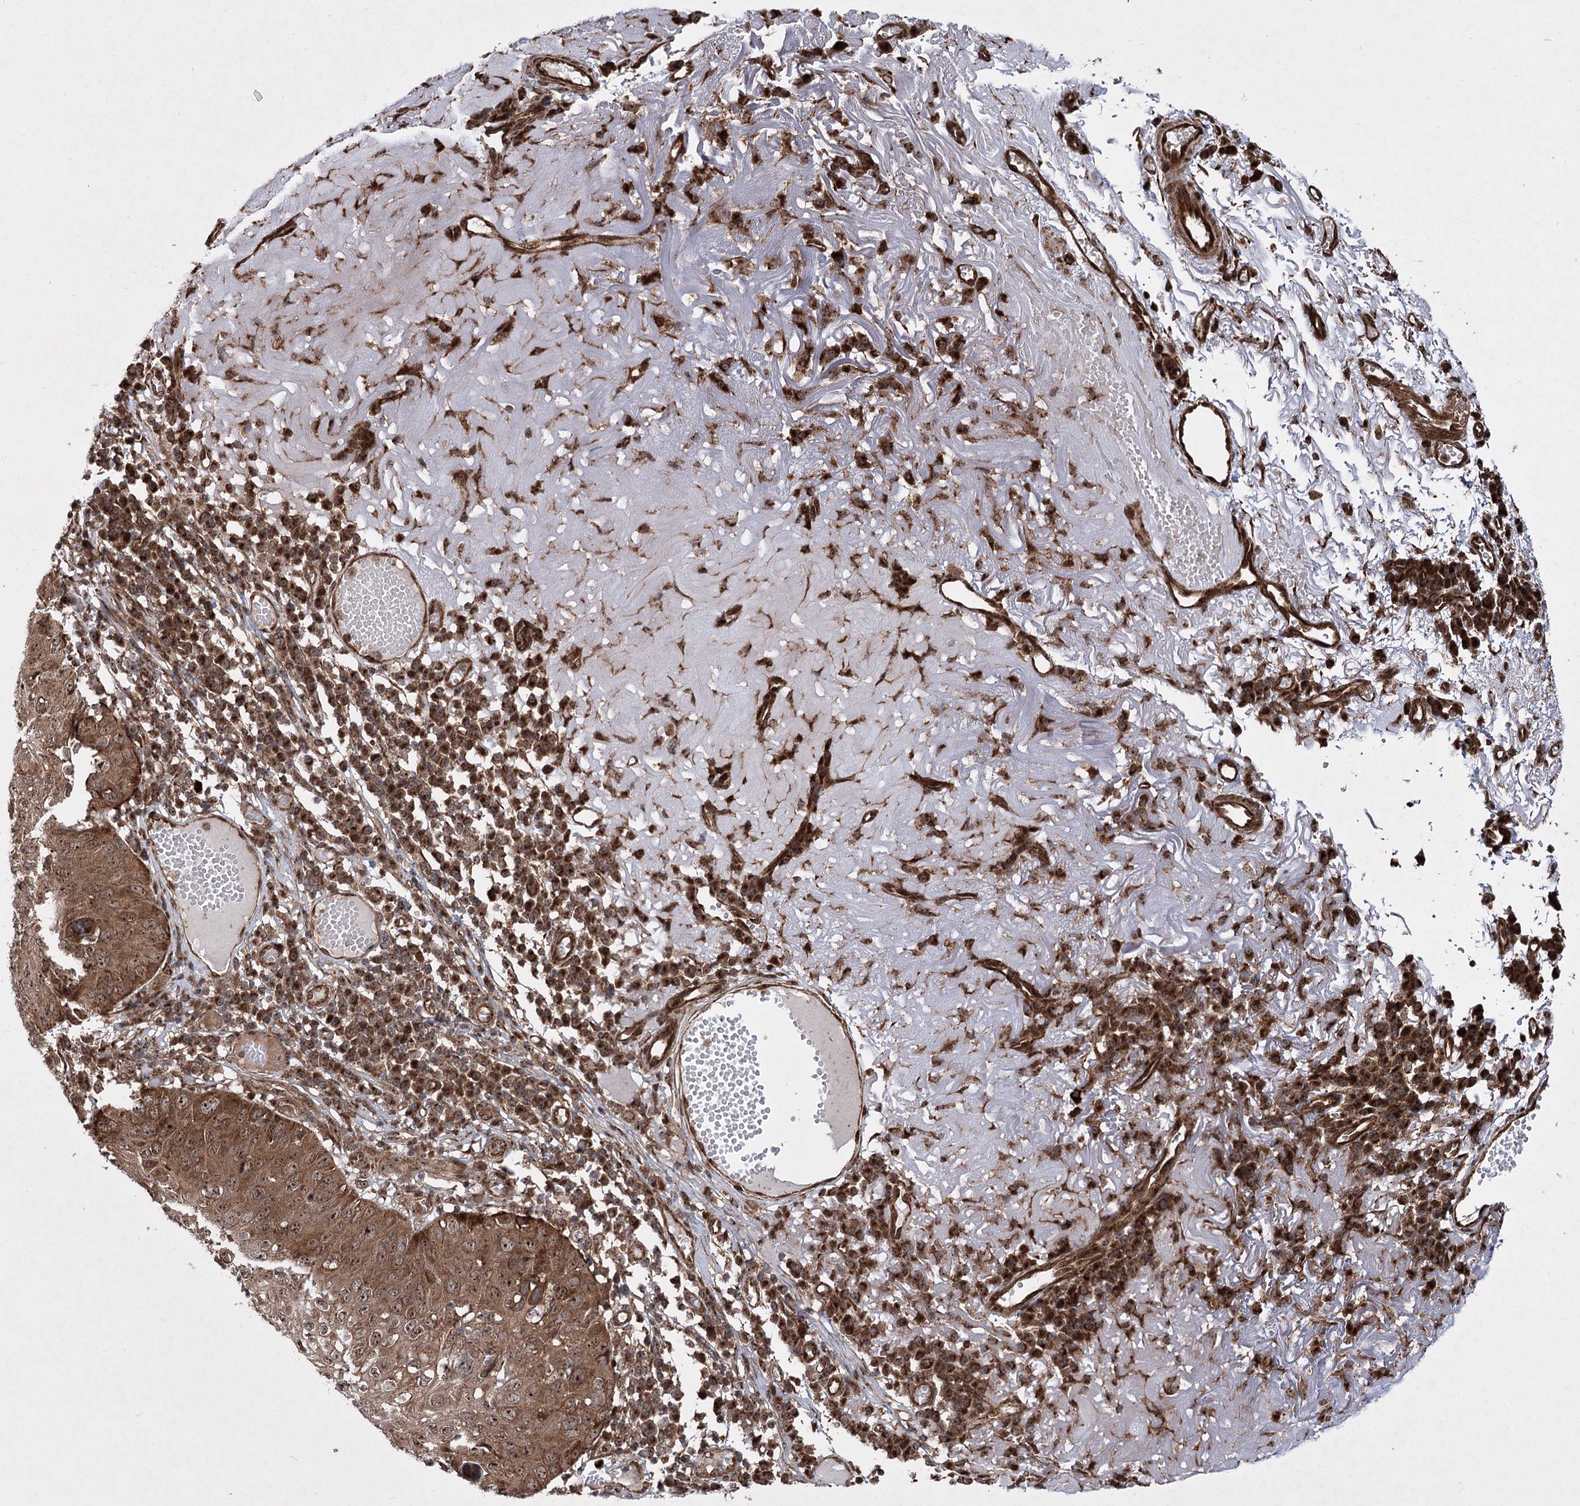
{"staining": {"intensity": "strong", "quantity": ">75%", "location": "cytoplasmic/membranous,nuclear"}, "tissue": "skin cancer", "cell_type": "Tumor cells", "image_type": "cancer", "snomed": [{"axis": "morphology", "description": "Squamous cell carcinoma, NOS"}, {"axis": "topography", "description": "Skin"}], "caption": "A photomicrograph of skin cancer stained for a protein exhibits strong cytoplasmic/membranous and nuclear brown staining in tumor cells. The staining was performed using DAB (3,3'-diaminobenzidine) to visualize the protein expression in brown, while the nuclei were stained in blue with hematoxylin (Magnification: 20x).", "gene": "SERINC5", "patient": {"sex": "female", "age": 90}}